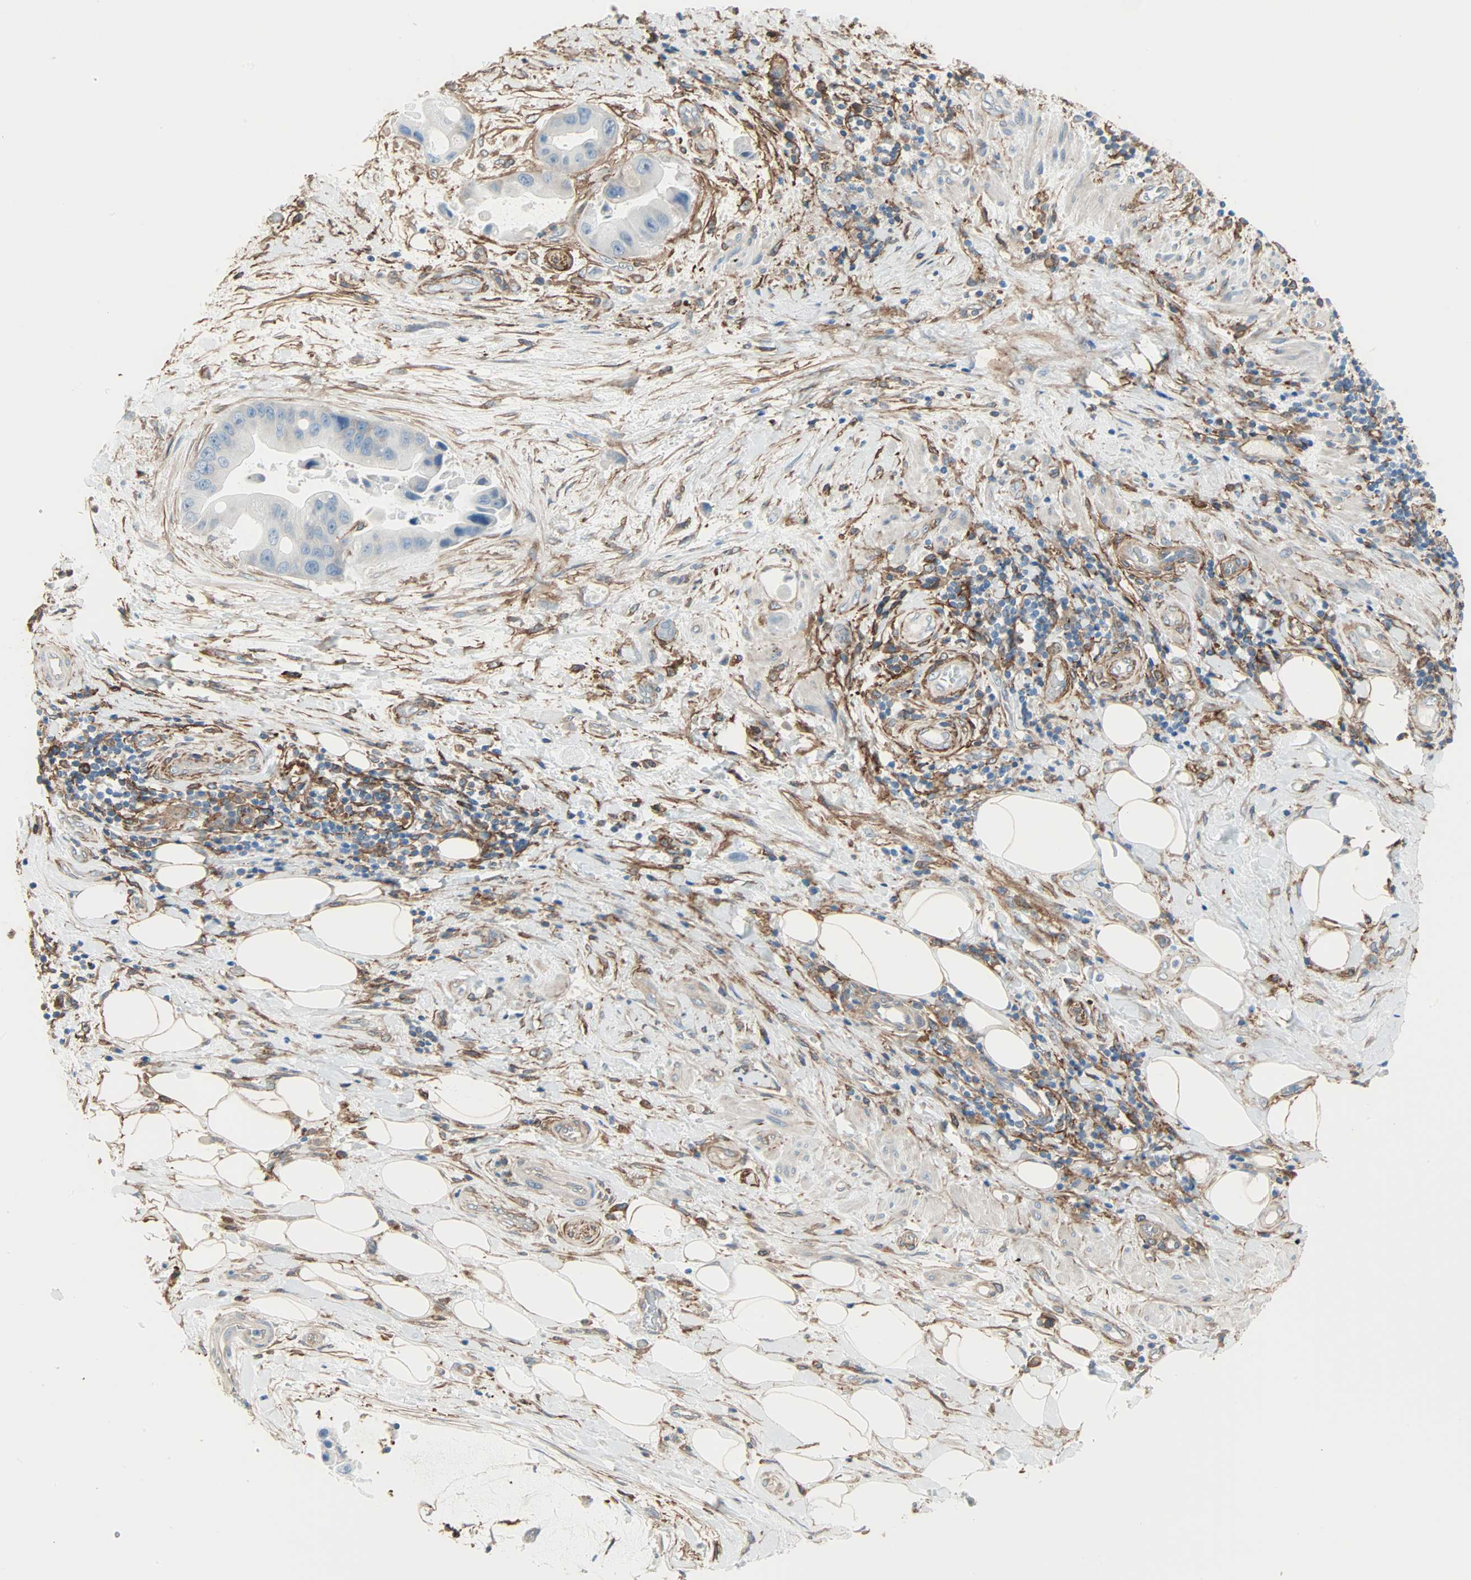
{"staining": {"intensity": "negative", "quantity": "none", "location": "none"}, "tissue": "liver cancer", "cell_type": "Tumor cells", "image_type": "cancer", "snomed": [{"axis": "morphology", "description": "Normal tissue, NOS"}, {"axis": "morphology", "description": "Cholangiocarcinoma"}, {"axis": "topography", "description": "Liver"}, {"axis": "topography", "description": "Peripheral nerve tissue"}], "caption": "IHC micrograph of liver cancer (cholangiocarcinoma) stained for a protein (brown), which reveals no positivity in tumor cells.", "gene": "EPB41L2", "patient": {"sex": "male", "age": 50}}